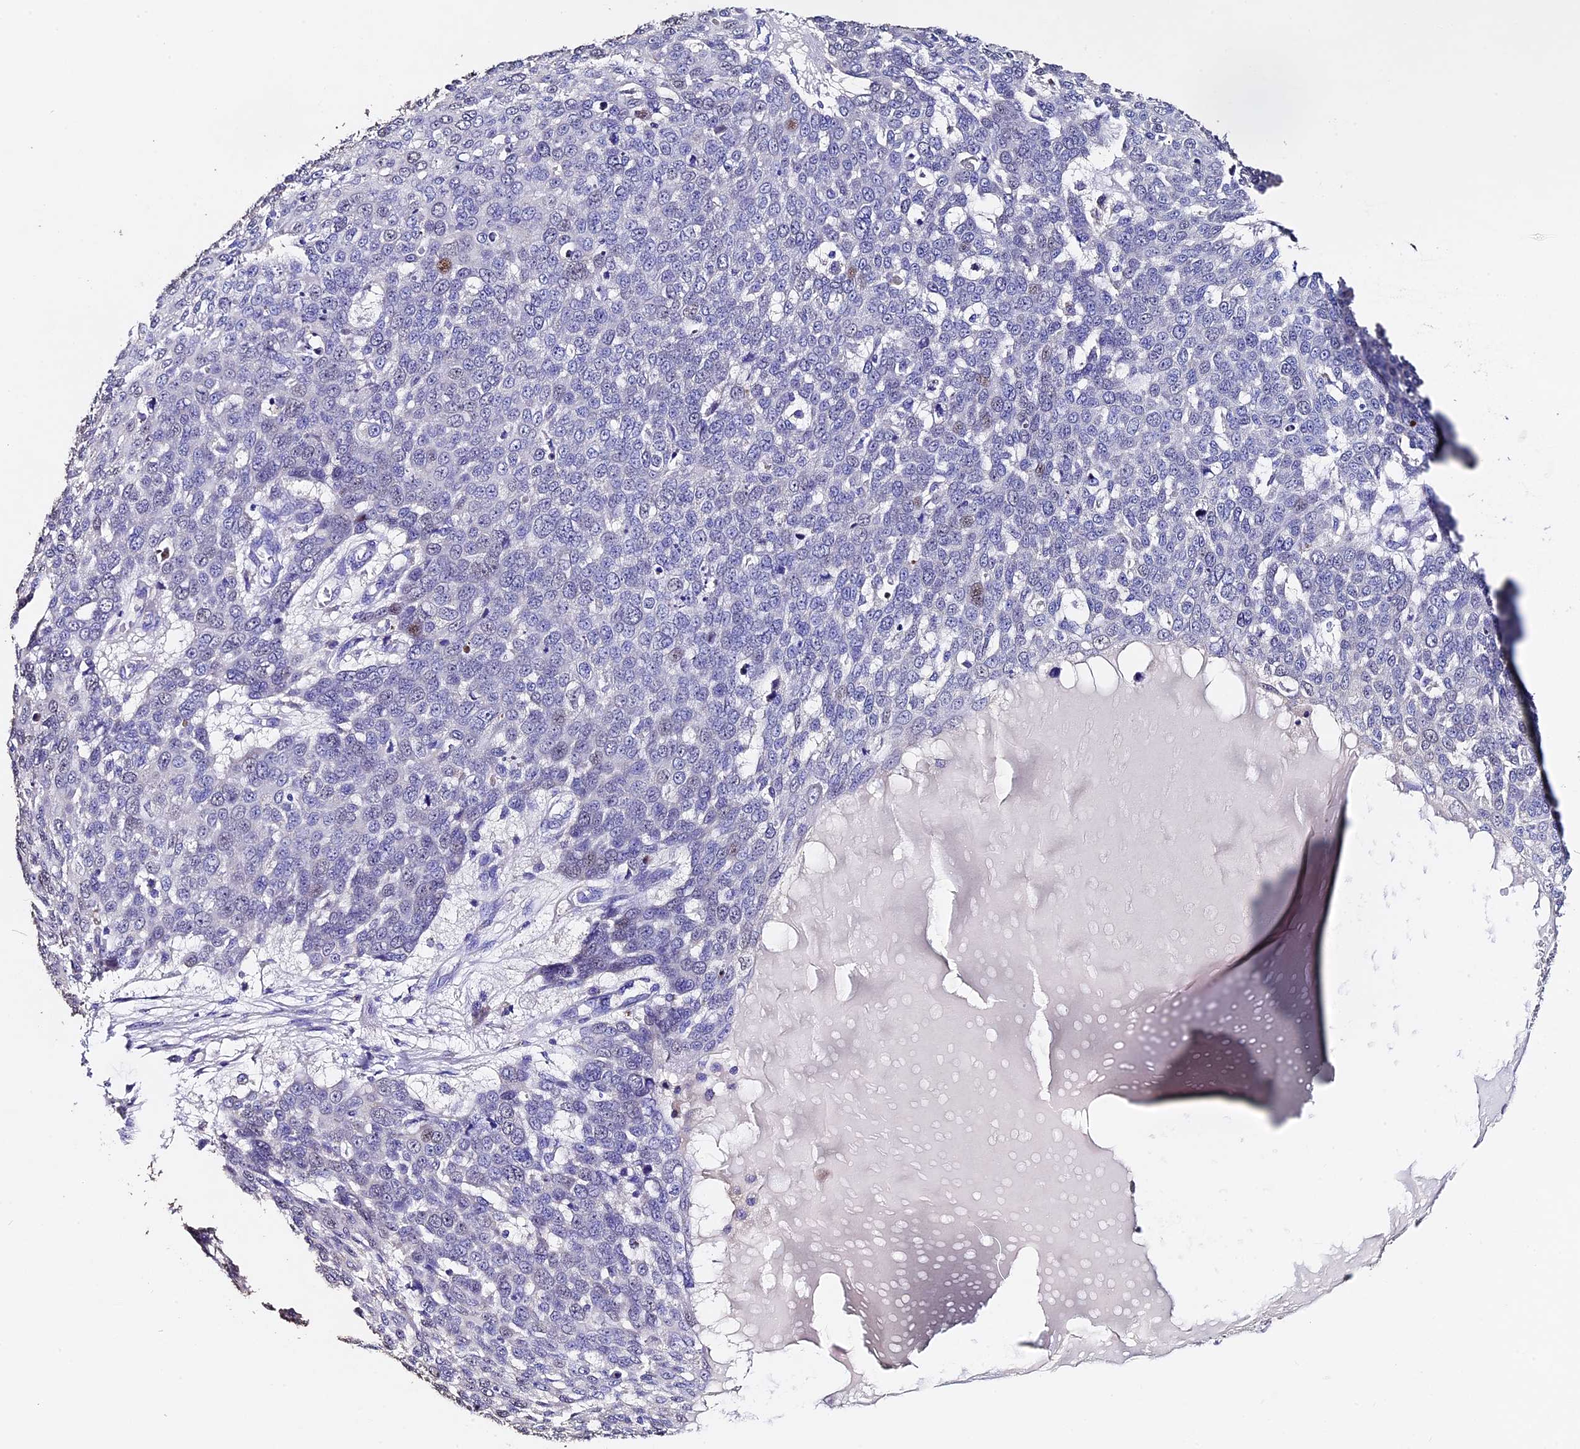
{"staining": {"intensity": "weak", "quantity": "<25%", "location": "nuclear"}, "tissue": "skin cancer", "cell_type": "Tumor cells", "image_type": "cancer", "snomed": [{"axis": "morphology", "description": "Squamous cell carcinoma, NOS"}, {"axis": "topography", "description": "Skin"}], "caption": "Immunohistochemistry (IHC) histopathology image of neoplastic tissue: skin squamous cell carcinoma stained with DAB demonstrates no significant protein expression in tumor cells.", "gene": "FBXW9", "patient": {"sex": "male", "age": 71}}